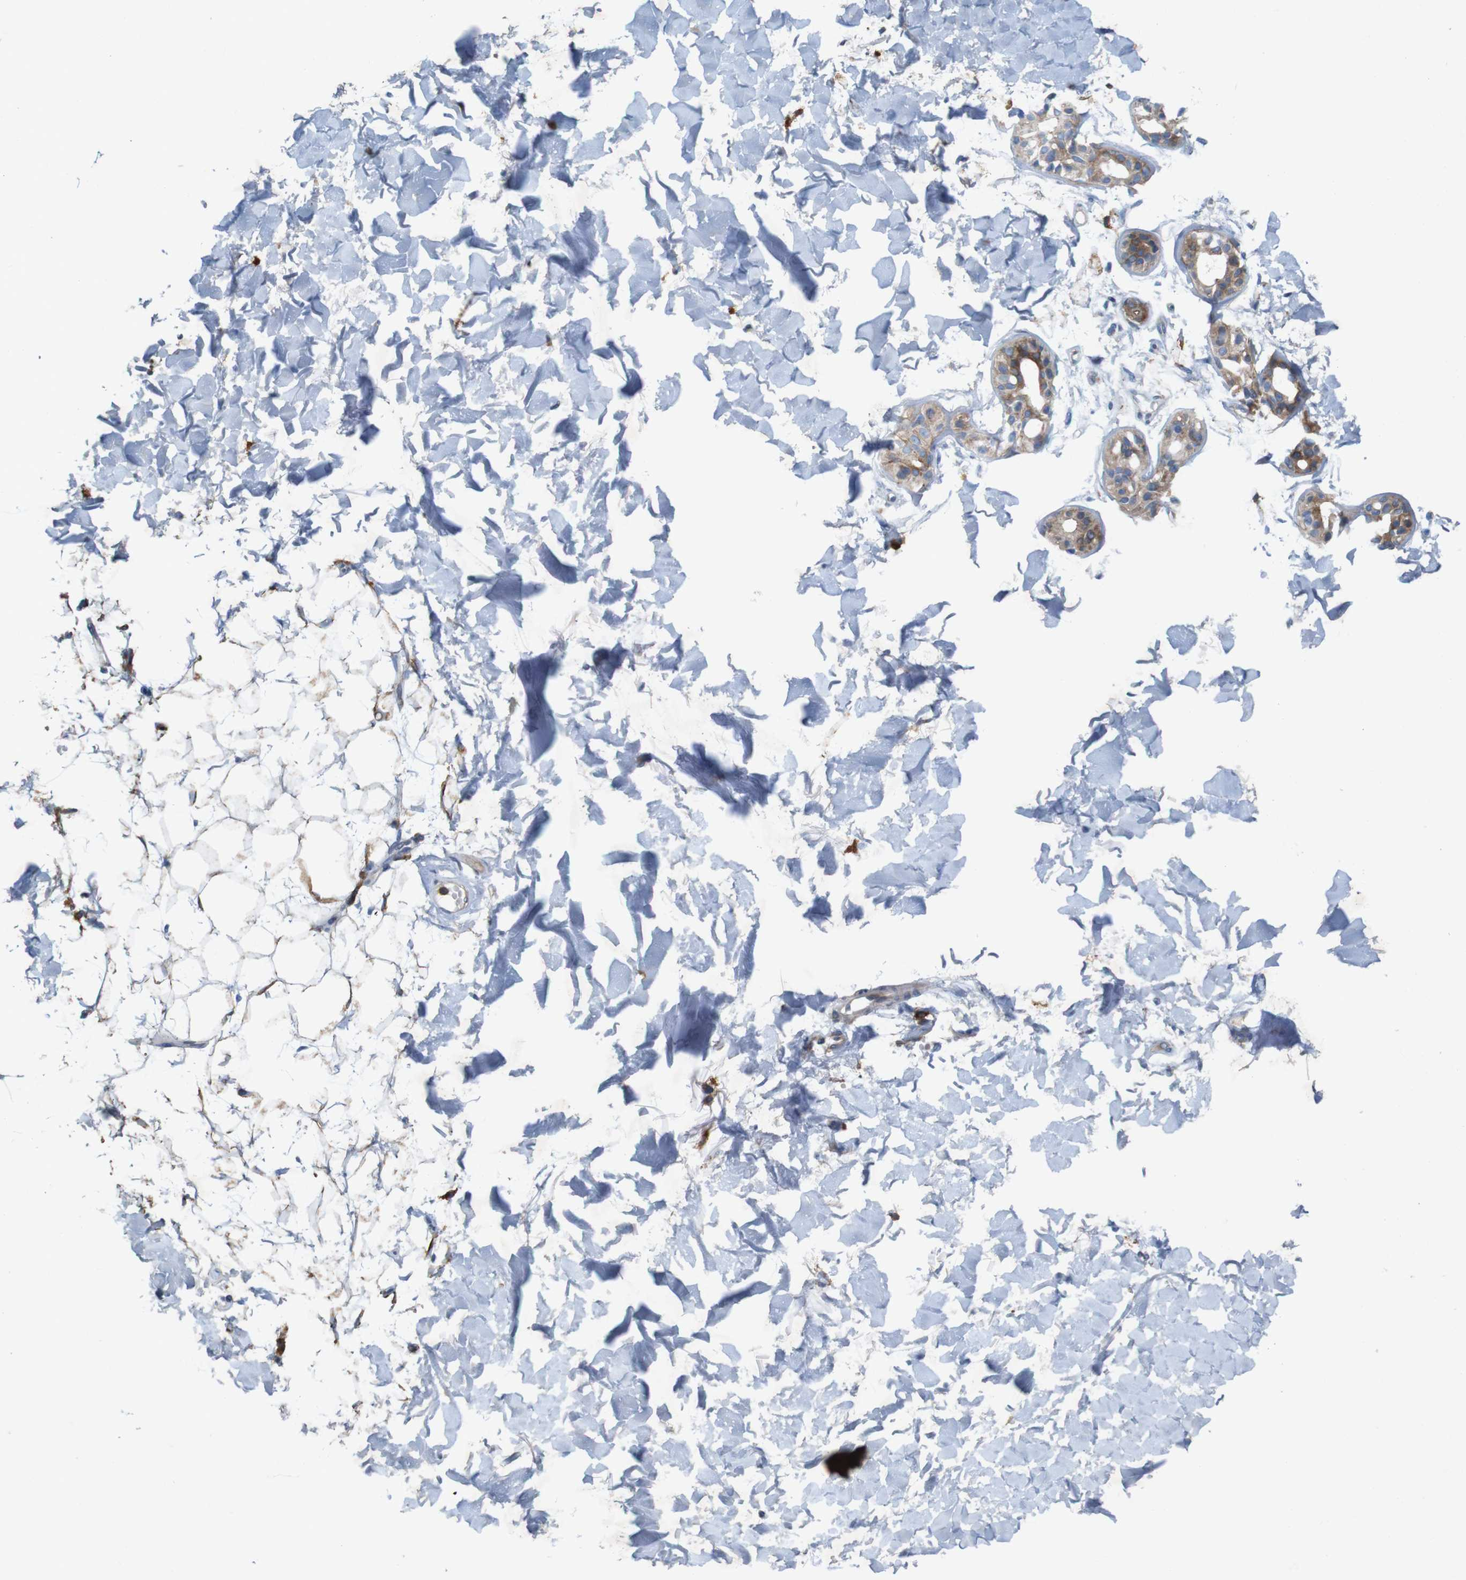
{"staining": {"intensity": "moderate", "quantity": ">75%", "location": "cytoplasmic/membranous"}, "tissue": "skin cancer", "cell_type": "Tumor cells", "image_type": "cancer", "snomed": [{"axis": "morphology", "description": "Basal cell carcinoma"}, {"axis": "topography", "description": "Skin"}], "caption": "Brown immunohistochemical staining in skin cancer (basal cell carcinoma) displays moderate cytoplasmic/membranous staining in approximately >75% of tumor cells. (brown staining indicates protein expression, while blue staining denotes nuclei).", "gene": "SIGLEC8", "patient": {"sex": "female", "age": 58}}